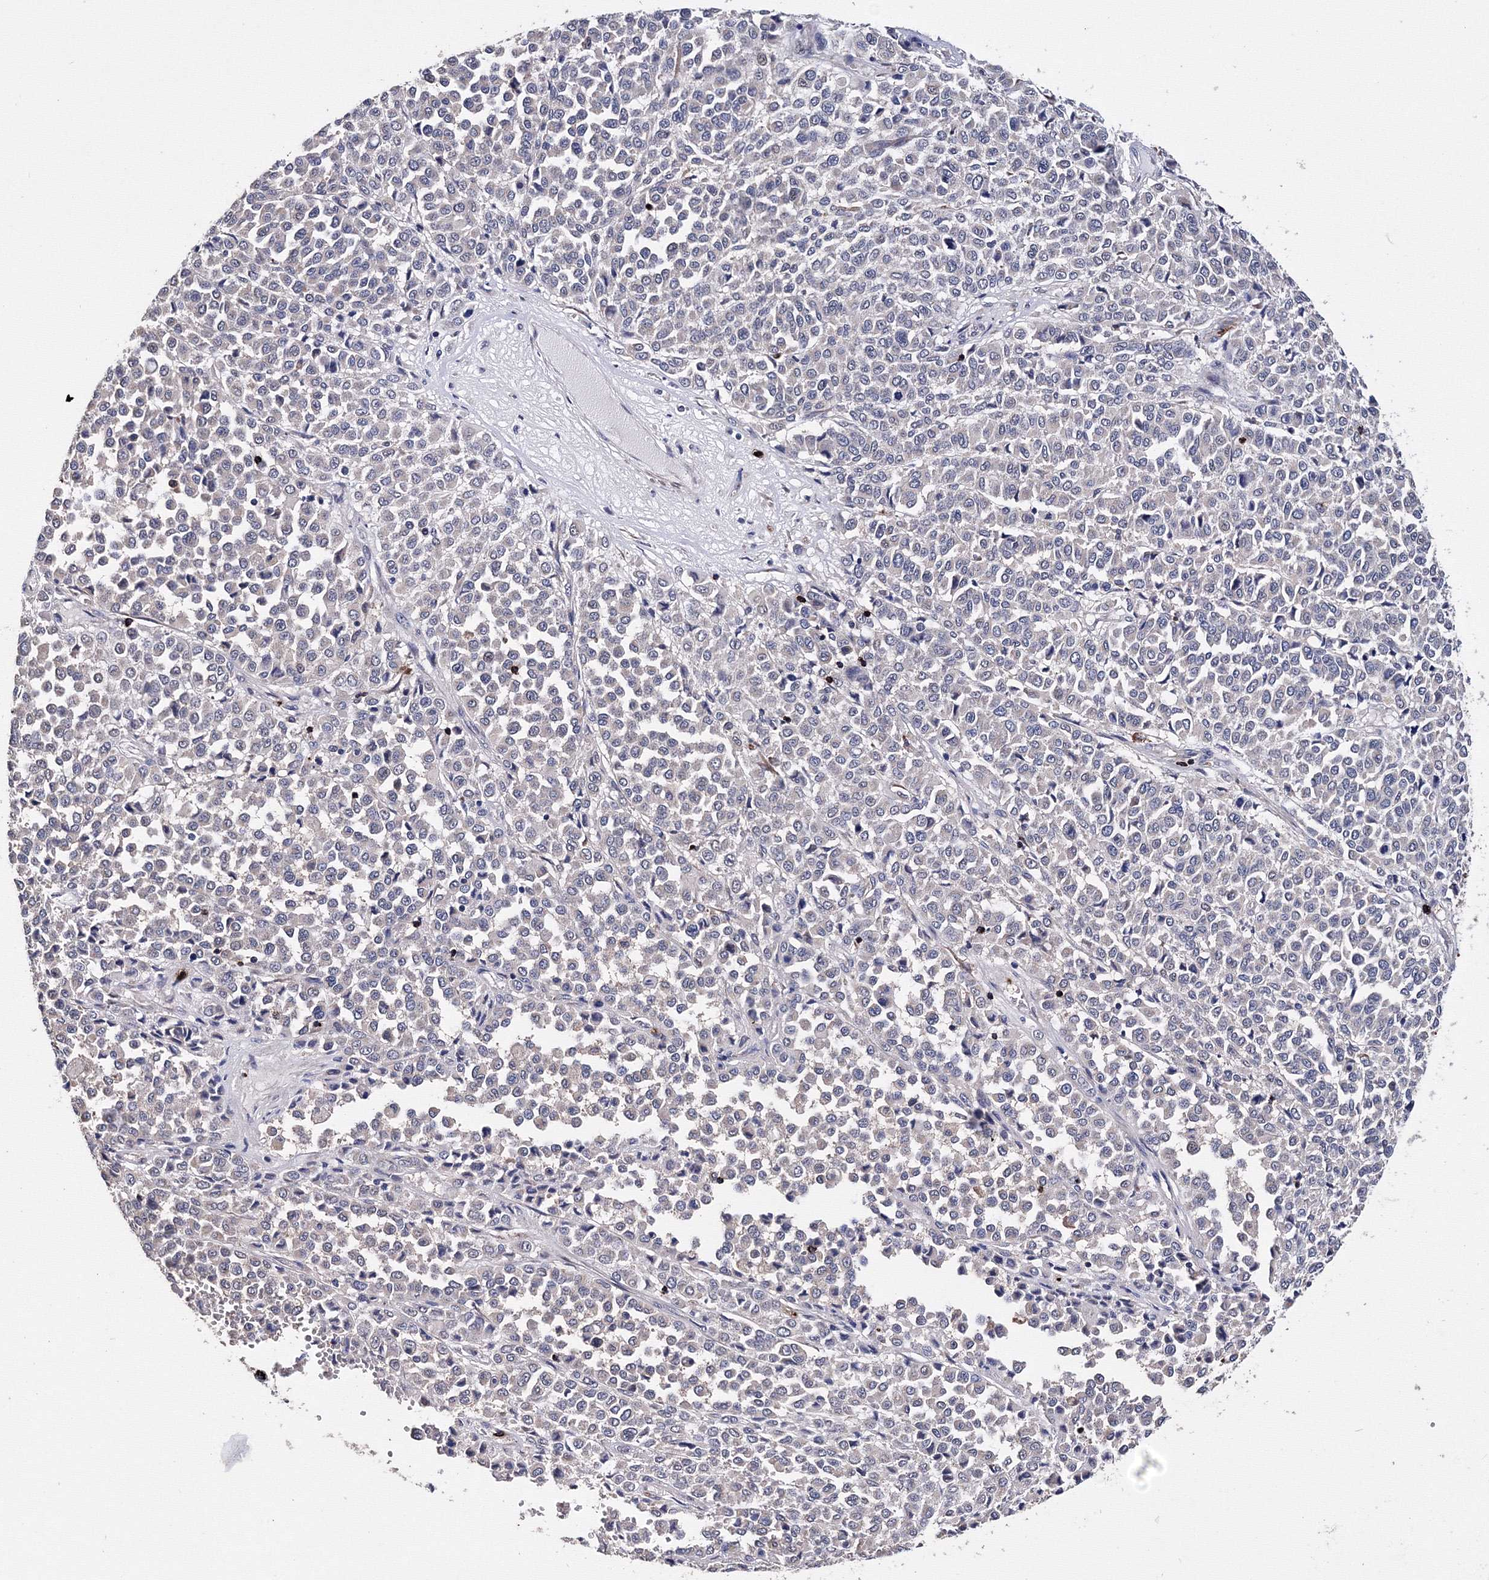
{"staining": {"intensity": "negative", "quantity": "none", "location": "none"}, "tissue": "melanoma", "cell_type": "Tumor cells", "image_type": "cancer", "snomed": [{"axis": "morphology", "description": "Malignant melanoma, Metastatic site"}, {"axis": "topography", "description": "Pancreas"}], "caption": "Immunohistochemistry image of melanoma stained for a protein (brown), which shows no positivity in tumor cells. (DAB (3,3'-diaminobenzidine) IHC visualized using brightfield microscopy, high magnification).", "gene": "PHYKPL", "patient": {"sex": "female", "age": 30}}